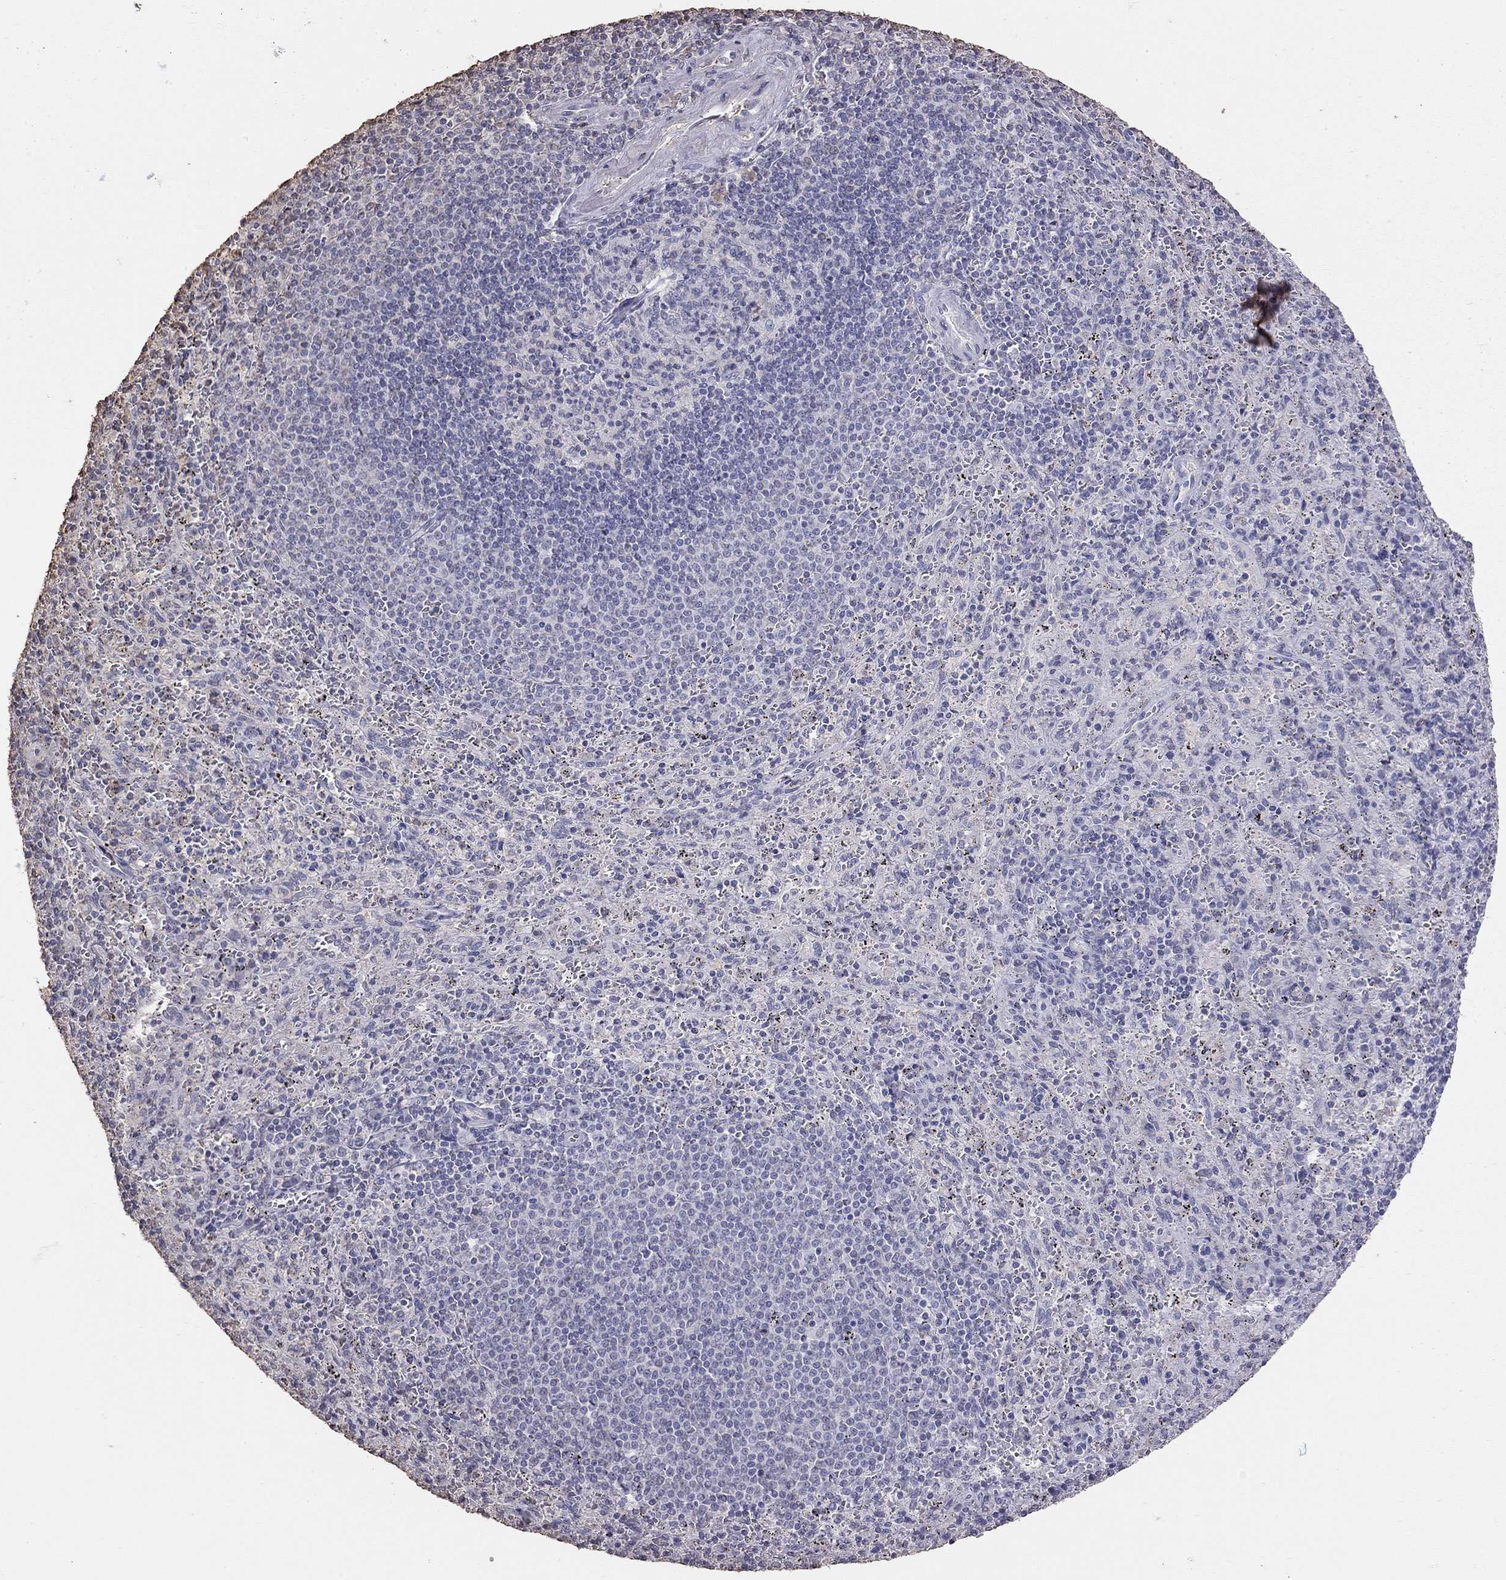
{"staining": {"intensity": "negative", "quantity": "none", "location": "none"}, "tissue": "spleen", "cell_type": "Cells in red pulp", "image_type": "normal", "snomed": [{"axis": "morphology", "description": "Normal tissue, NOS"}, {"axis": "topography", "description": "Spleen"}], "caption": "An image of human spleen is negative for staining in cells in red pulp. (Stains: DAB (3,3'-diaminobenzidine) immunohistochemistry with hematoxylin counter stain, Microscopy: brightfield microscopy at high magnification).", "gene": "SUN3", "patient": {"sex": "male", "age": 57}}